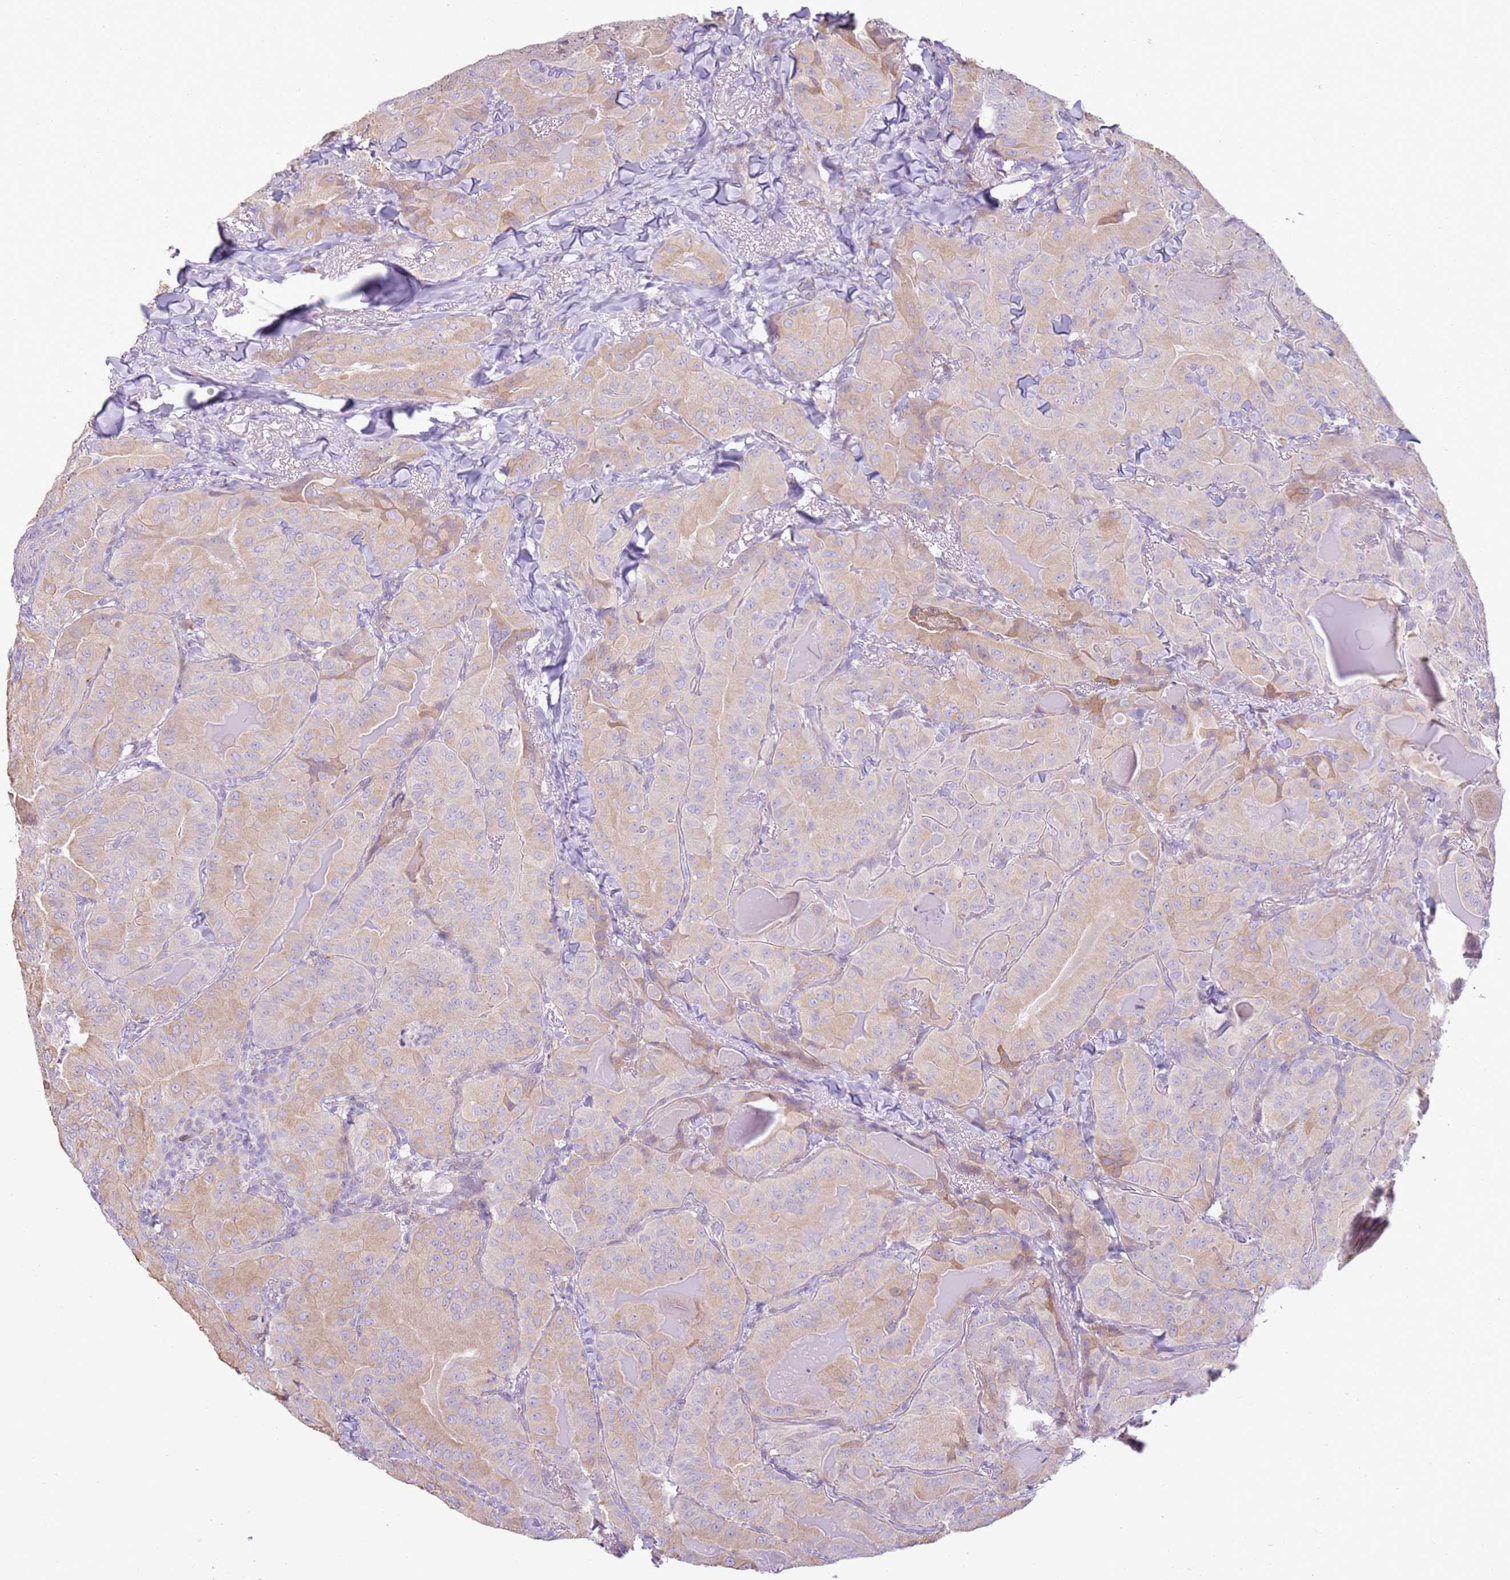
{"staining": {"intensity": "weak", "quantity": "25%-75%", "location": "cytoplasmic/membranous"}, "tissue": "thyroid cancer", "cell_type": "Tumor cells", "image_type": "cancer", "snomed": [{"axis": "morphology", "description": "Papillary adenocarcinoma, NOS"}, {"axis": "topography", "description": "Thyroid gland"}], "caption": "Human papillary adenocarcinoma (thyroid) stained with a protein marker demonstrates weak staining in tumor cells.", "gene": "OAF", "patient": {"sex": "female", "age": 68}}